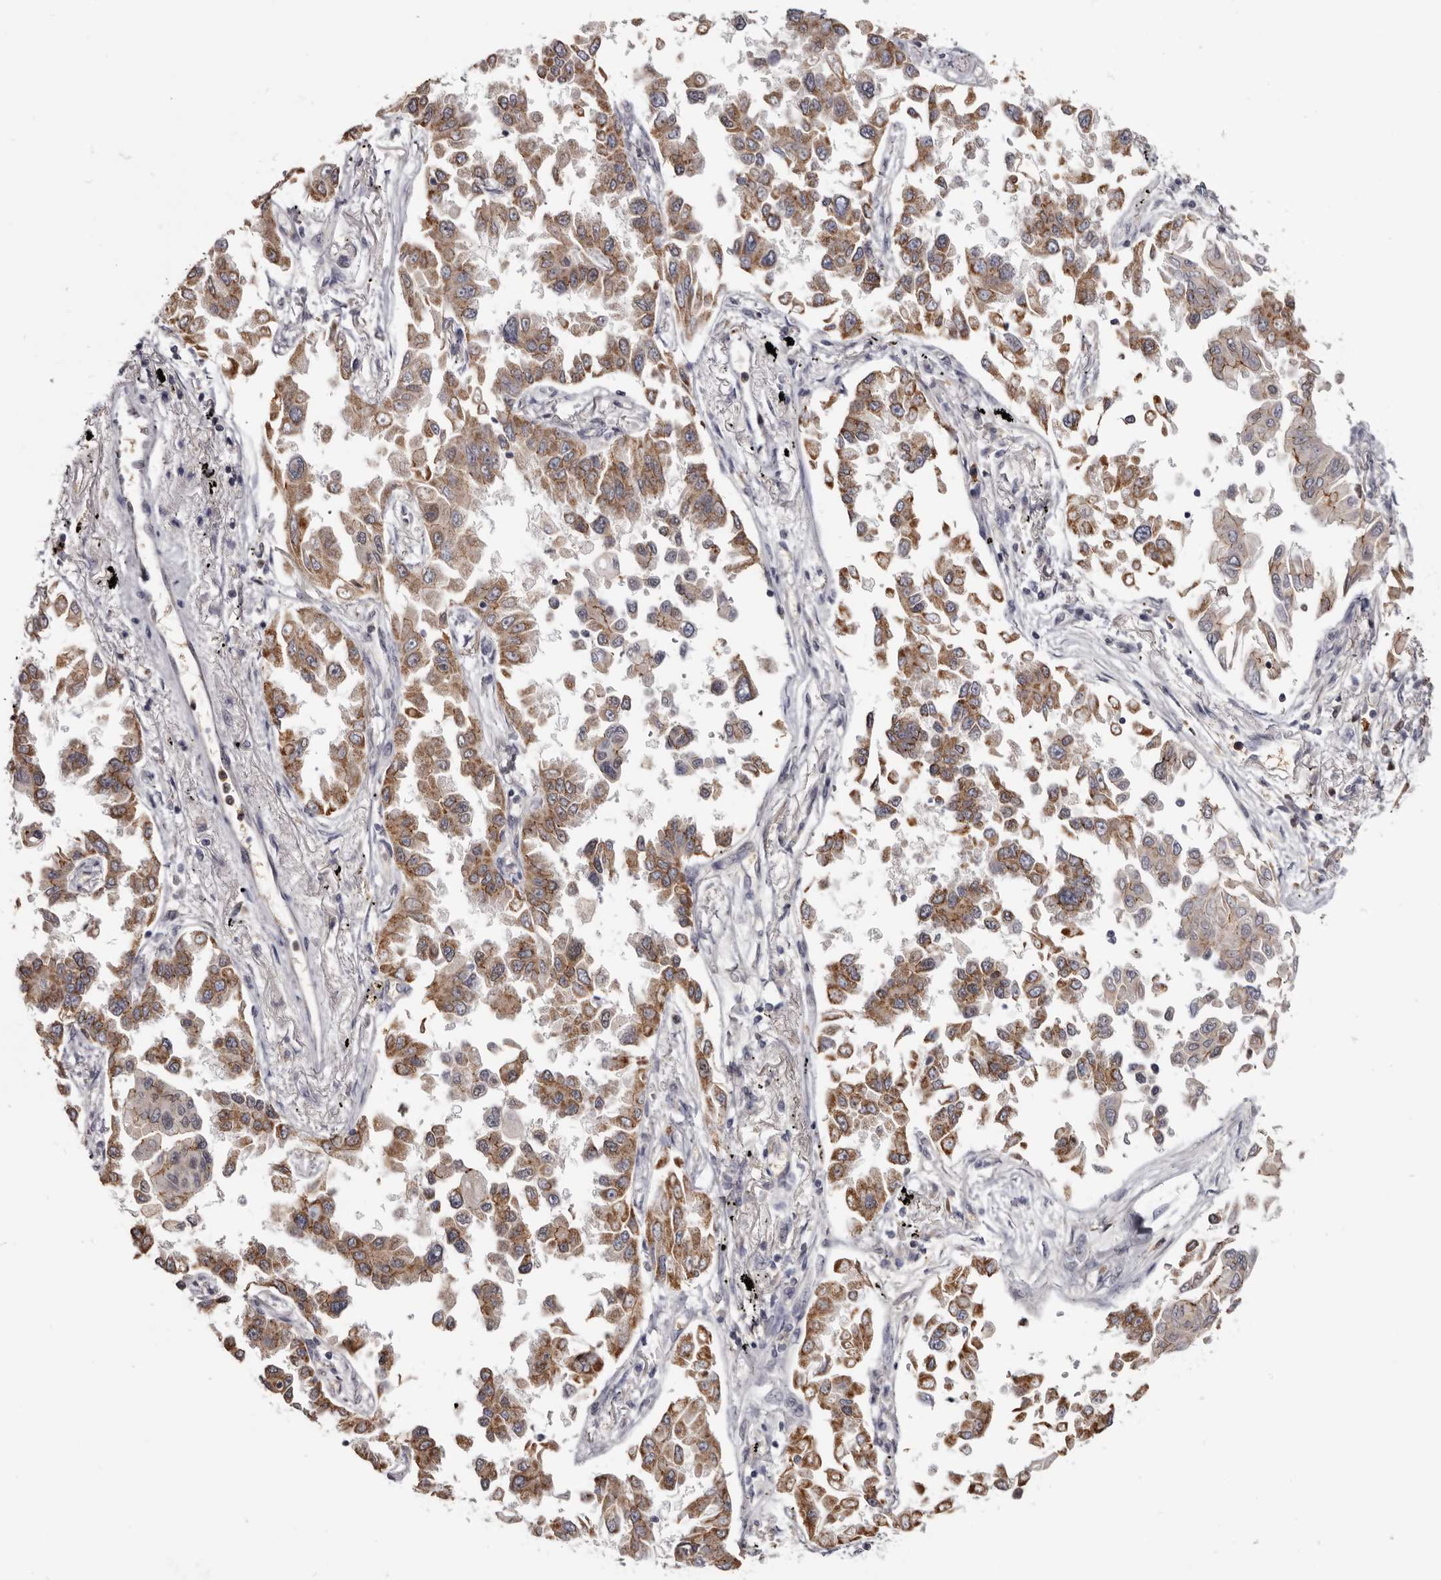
{"staining": {"intensity": "moderate", "quantity": ">75%", "location": "cytoplasmic/membranous"}, "tissue": "lung cancer", "cell_type": "Tumor cells", "image_type": "cancer", "snomed": [{"axis": "morphology", "description": "Adenocarcinoma, NOS"}, {"axis": "topography", "description": "Lung"}], "caption": "IHC micrograph of lung adenocarcinoma stained for a protein (brown), which displays medium levels of moderate cytoplasmic/membranous expression in approximately >75% of tumor cells.", "gene": "CGN", "patient": {"sex": "female", "age": 67}}